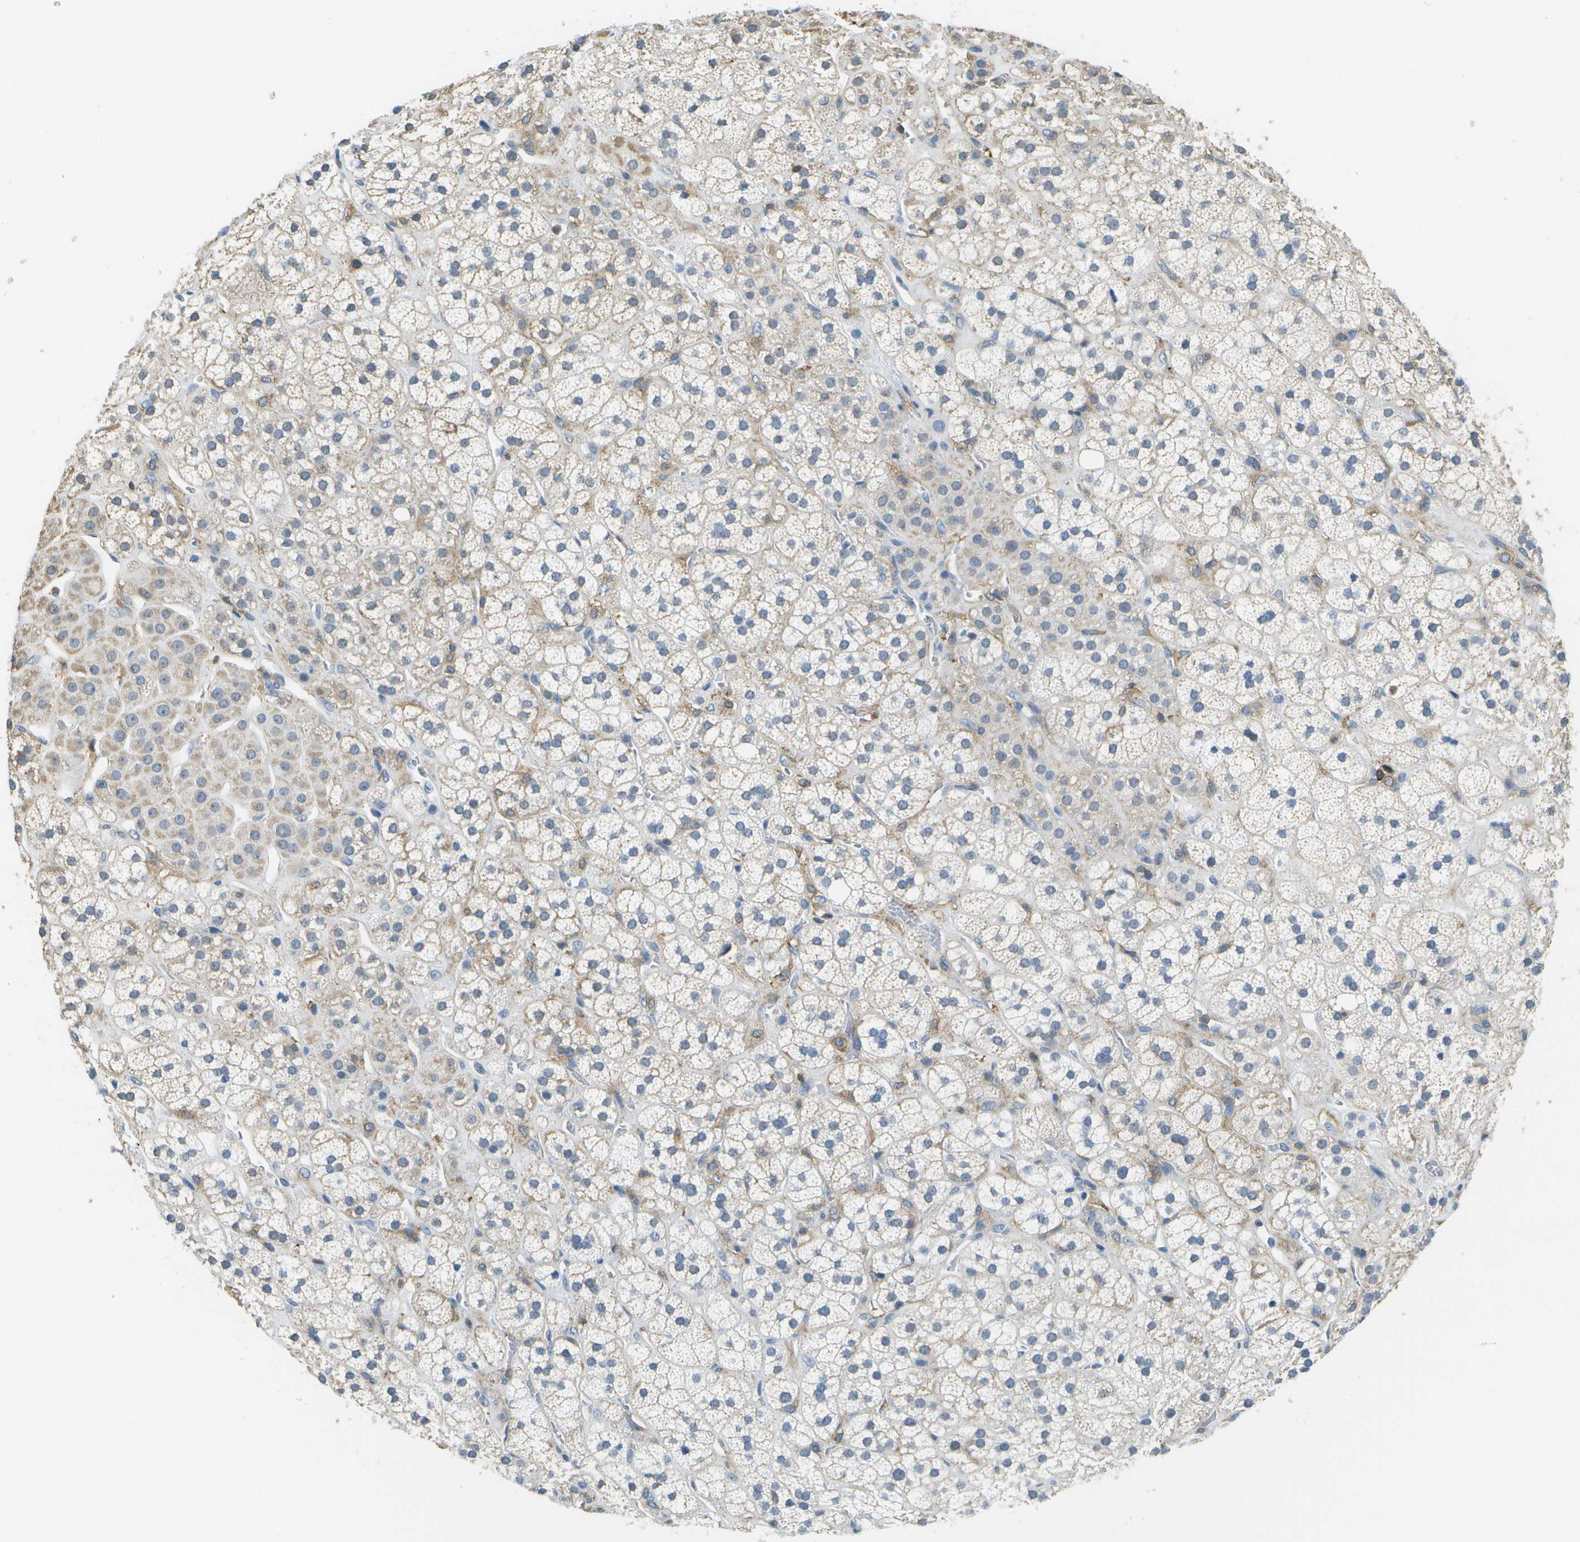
{"staining": {"intensity": "negative", "quantity": "none", "location": "none"}, "tissue": "adrenal gland", "cell_type": "Glandular cells", "image_type": "normal", "snomed": [{"axis": "morphology", "description": "Normal tissue, NOS"}, {"axis": "topography", "description": "Adrenal gland"}], "caption": "Protein analysis of unremarkable adrenal gland displays no significant positivity in glandular cells. (DAB (3,3'-diaminobenzidine) immunohistochemistry with hematoxylin counter stain).", "gene": "RCSD1", "patient": {"sex": "male", "age": 56}}